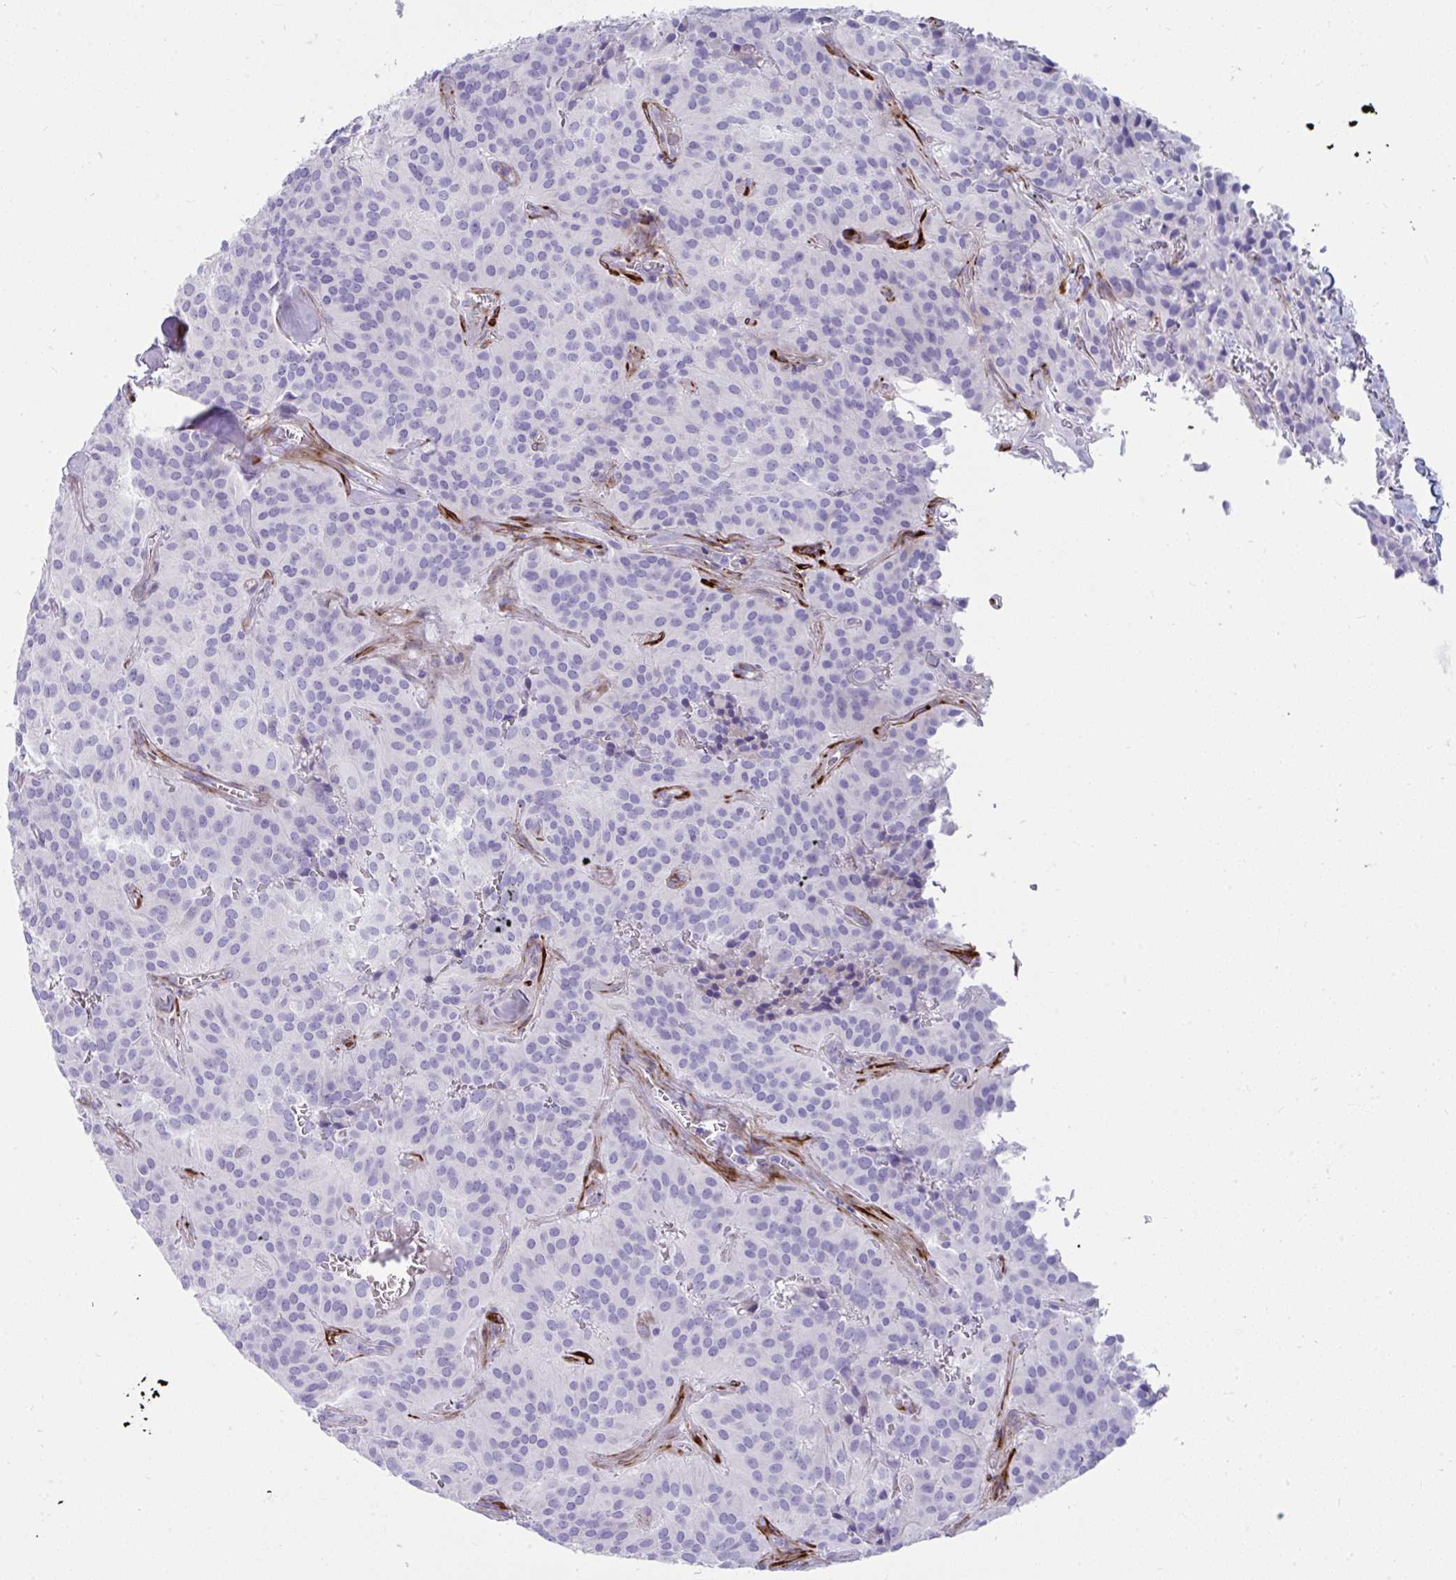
{"staining": {"intensity": "negative", "quantity": "none", "location": "none"}, "tissue": "glioma", "cell_type": "Tumor cells", "image_type": "cancer", "snomed": [{"axis": "morphology", "description": "Glioma, malignant, Low grade"}, {"axis": "topography", "description": "Brain"}], "caption": "There is no significant staining in tumor cells of glioma.", "gene": "GRXCR2", "patient": {"sex": "male", "age": 42}}